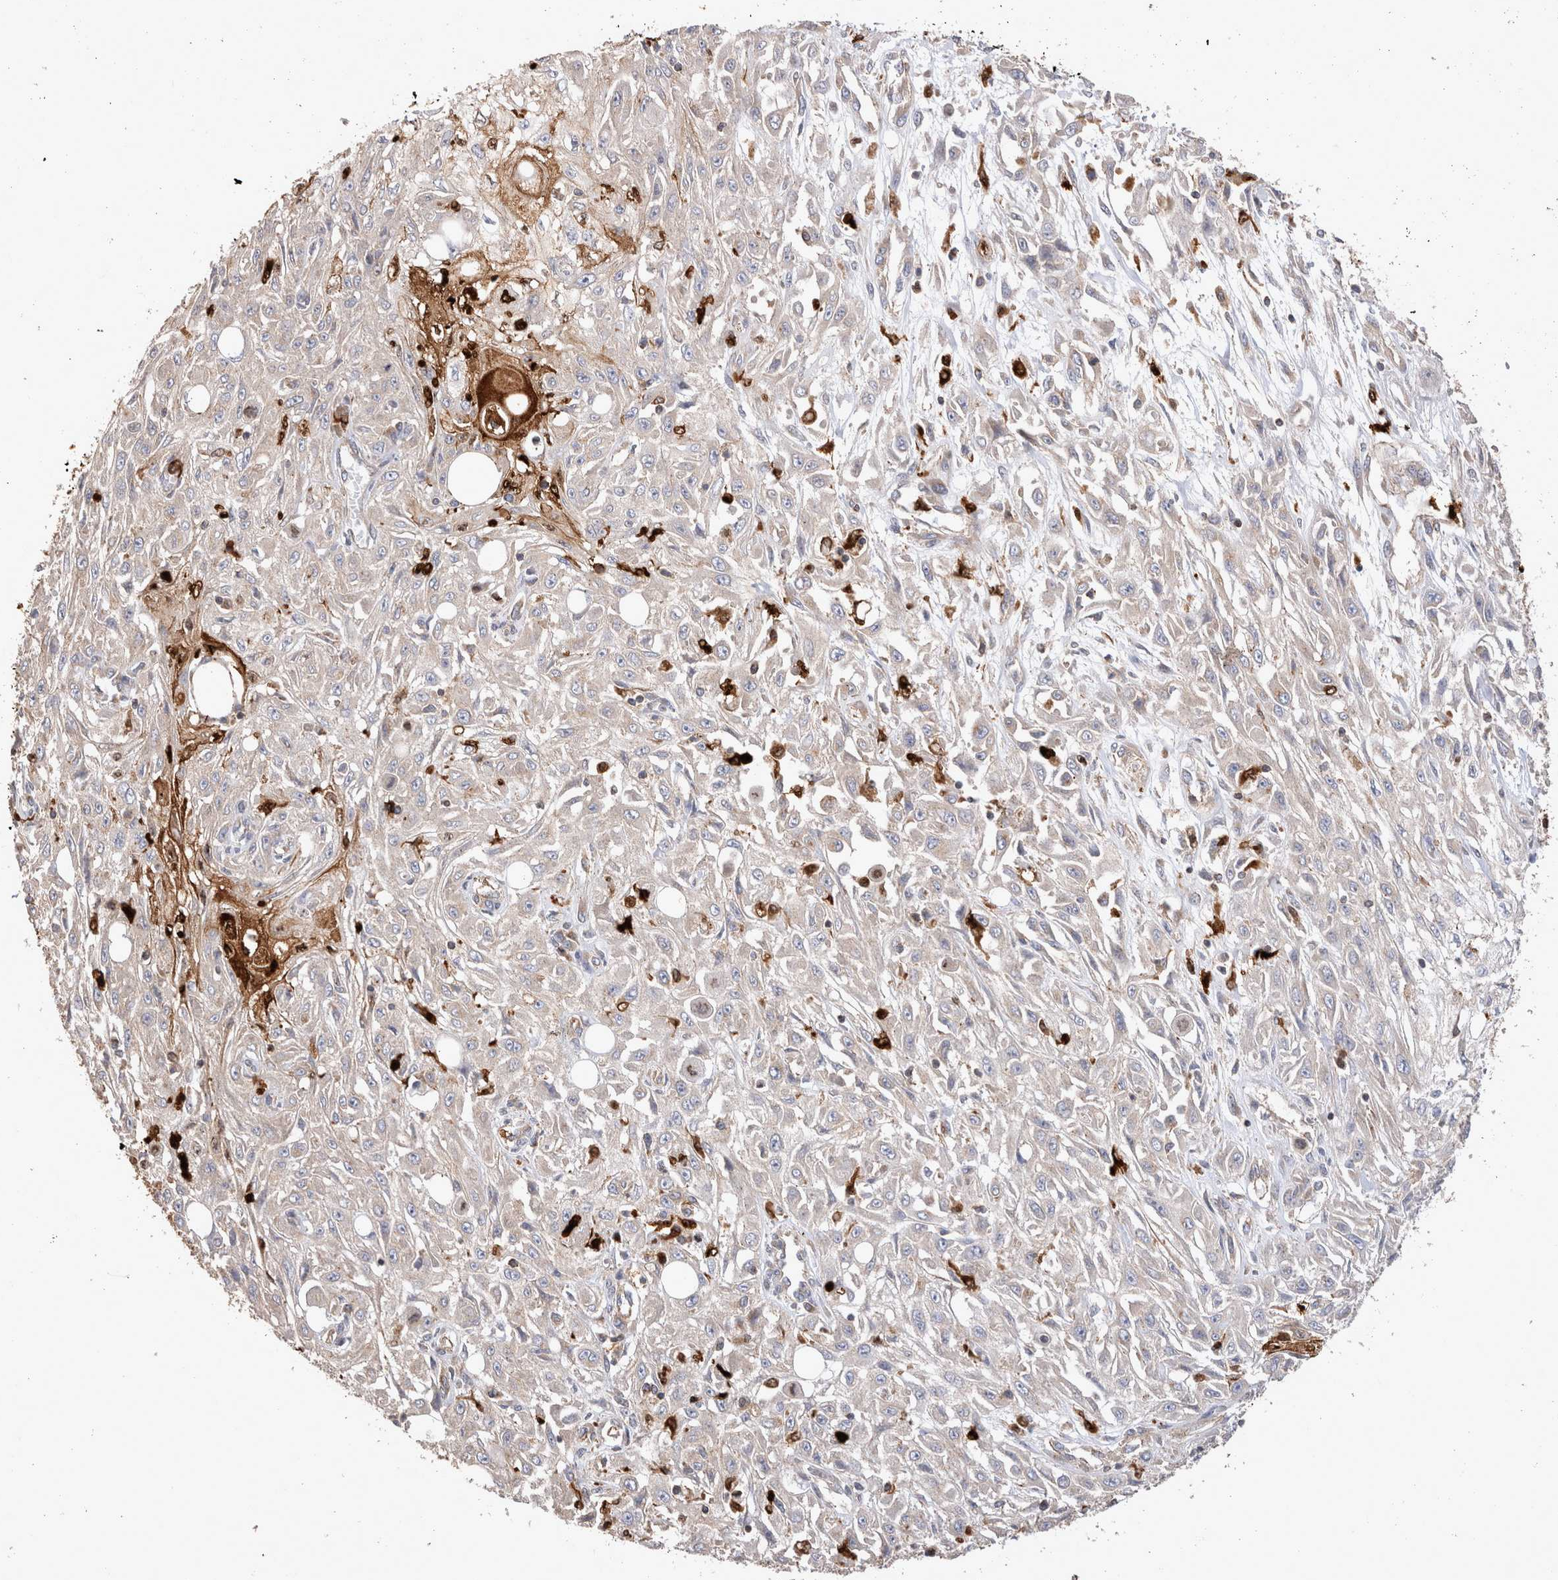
{"staining": {"intensity": "weak", "quantity": "<25%", "location": "cytoplasmic/membranous"}, "tissue": "skin cancer", "cell_type": "Tumor cells", "image_type": "cancer", "snomed": [{"axis": "morphology", "description": "Squamous cell carcinoma, NOS"}, {"axis": "morphology", "description": "Squamous cell carcinoma, metastatic, NOS"}, {"axis": "topography", "description": "Skin"}, {"axis": "topography", "description": "Lymph node"}], "caption": "The immunohistochemistry photomicrograph has no significant positivity in tumor cells of skin cancer (metastatic squamous cell carcinoma) tissue. Nuclei are stained in blue.", "gene": "NXT2", "patient": {"sex": "male", "age": 75}}